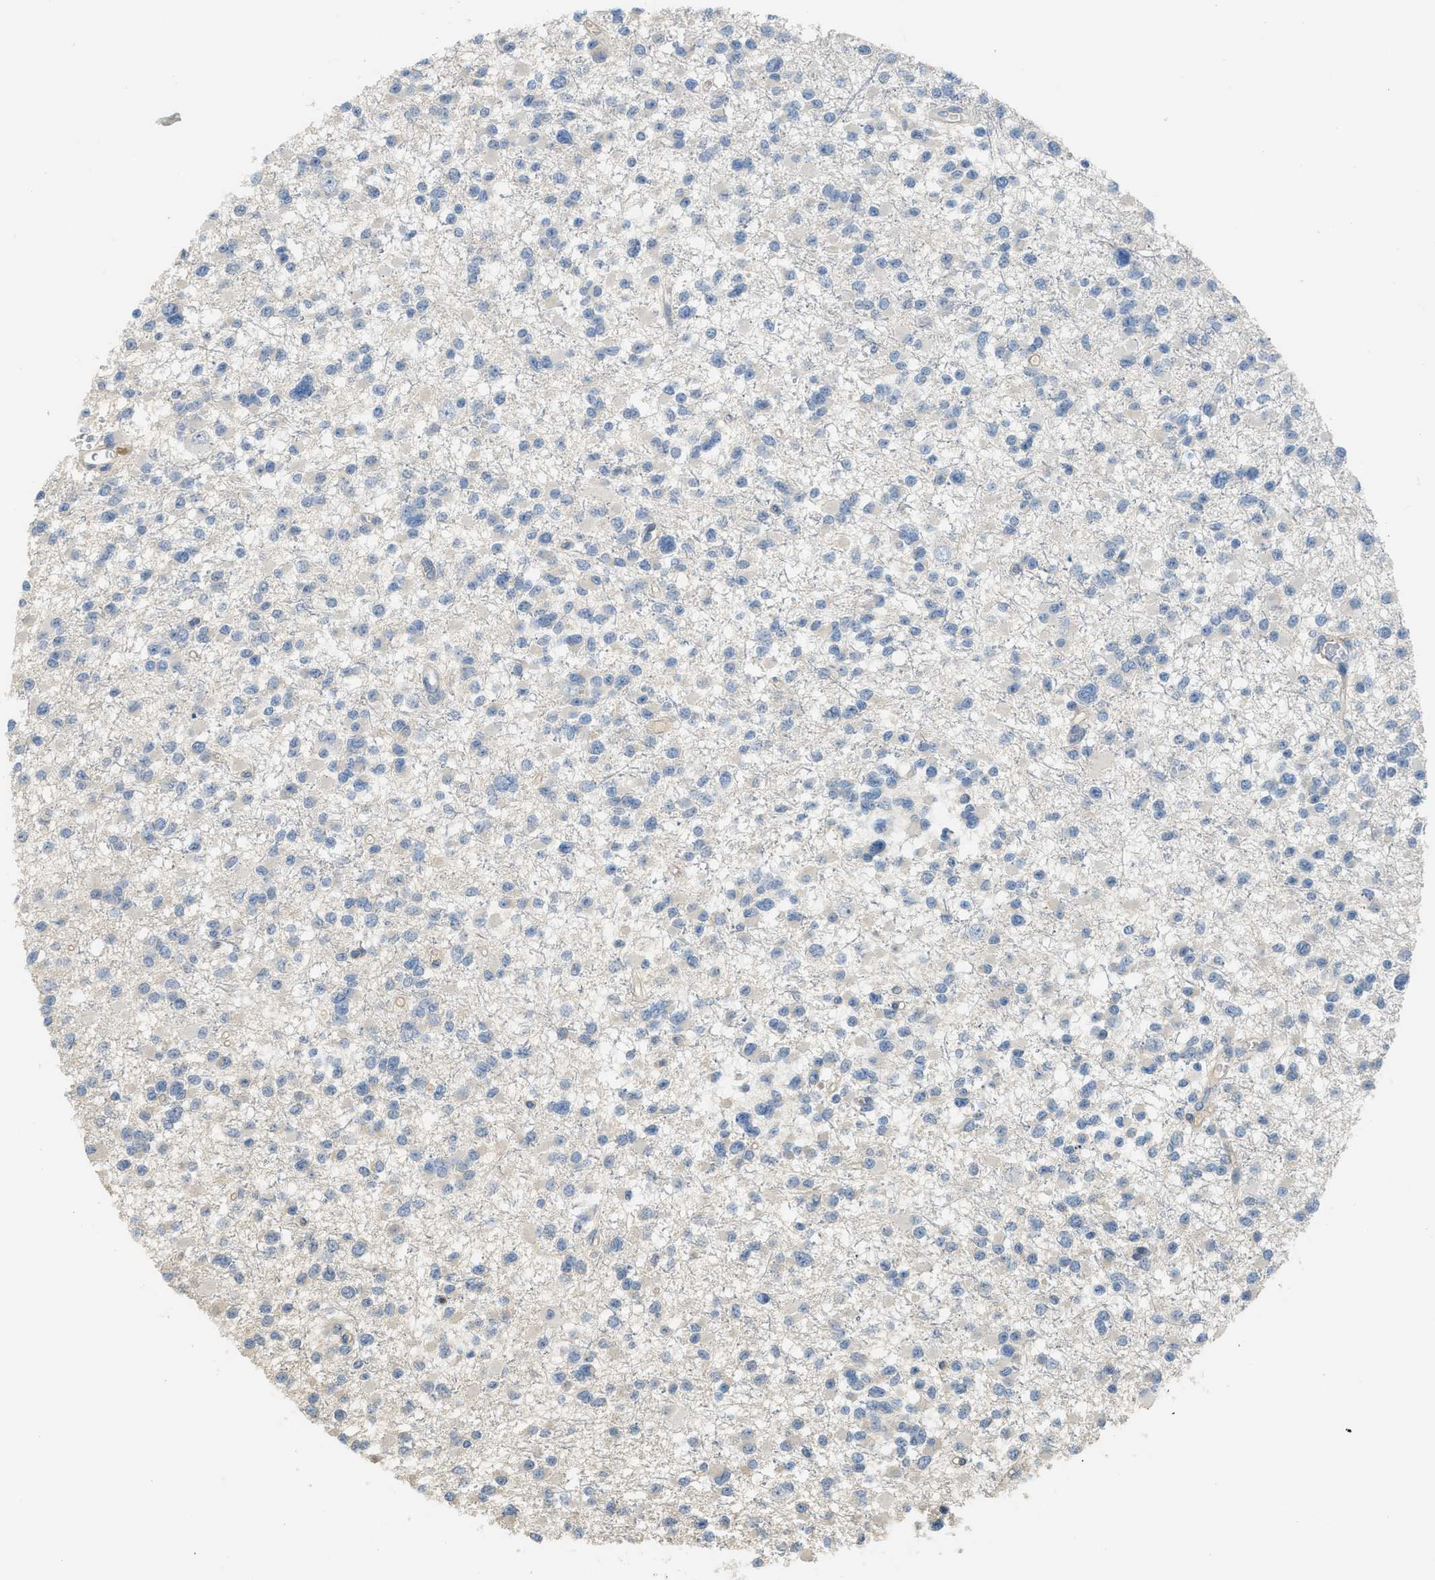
{"staining": {"intensity": "negative", "quantity": "none", "location": "none"}, "tissue": "glioma", "cell_type": "Tumor cells", "image_type": "cancer", "snomed": [{"axis": "morphology", "description": "Glioma, malignant, High grade"}, {"axis": "topography", "description": "Brain"}], "caption": "Protein analysis of glioma exhibits no significant staining in tumor cells.", "gene": "TMEM154", "patient": {"sex": "male", "age": 69}}